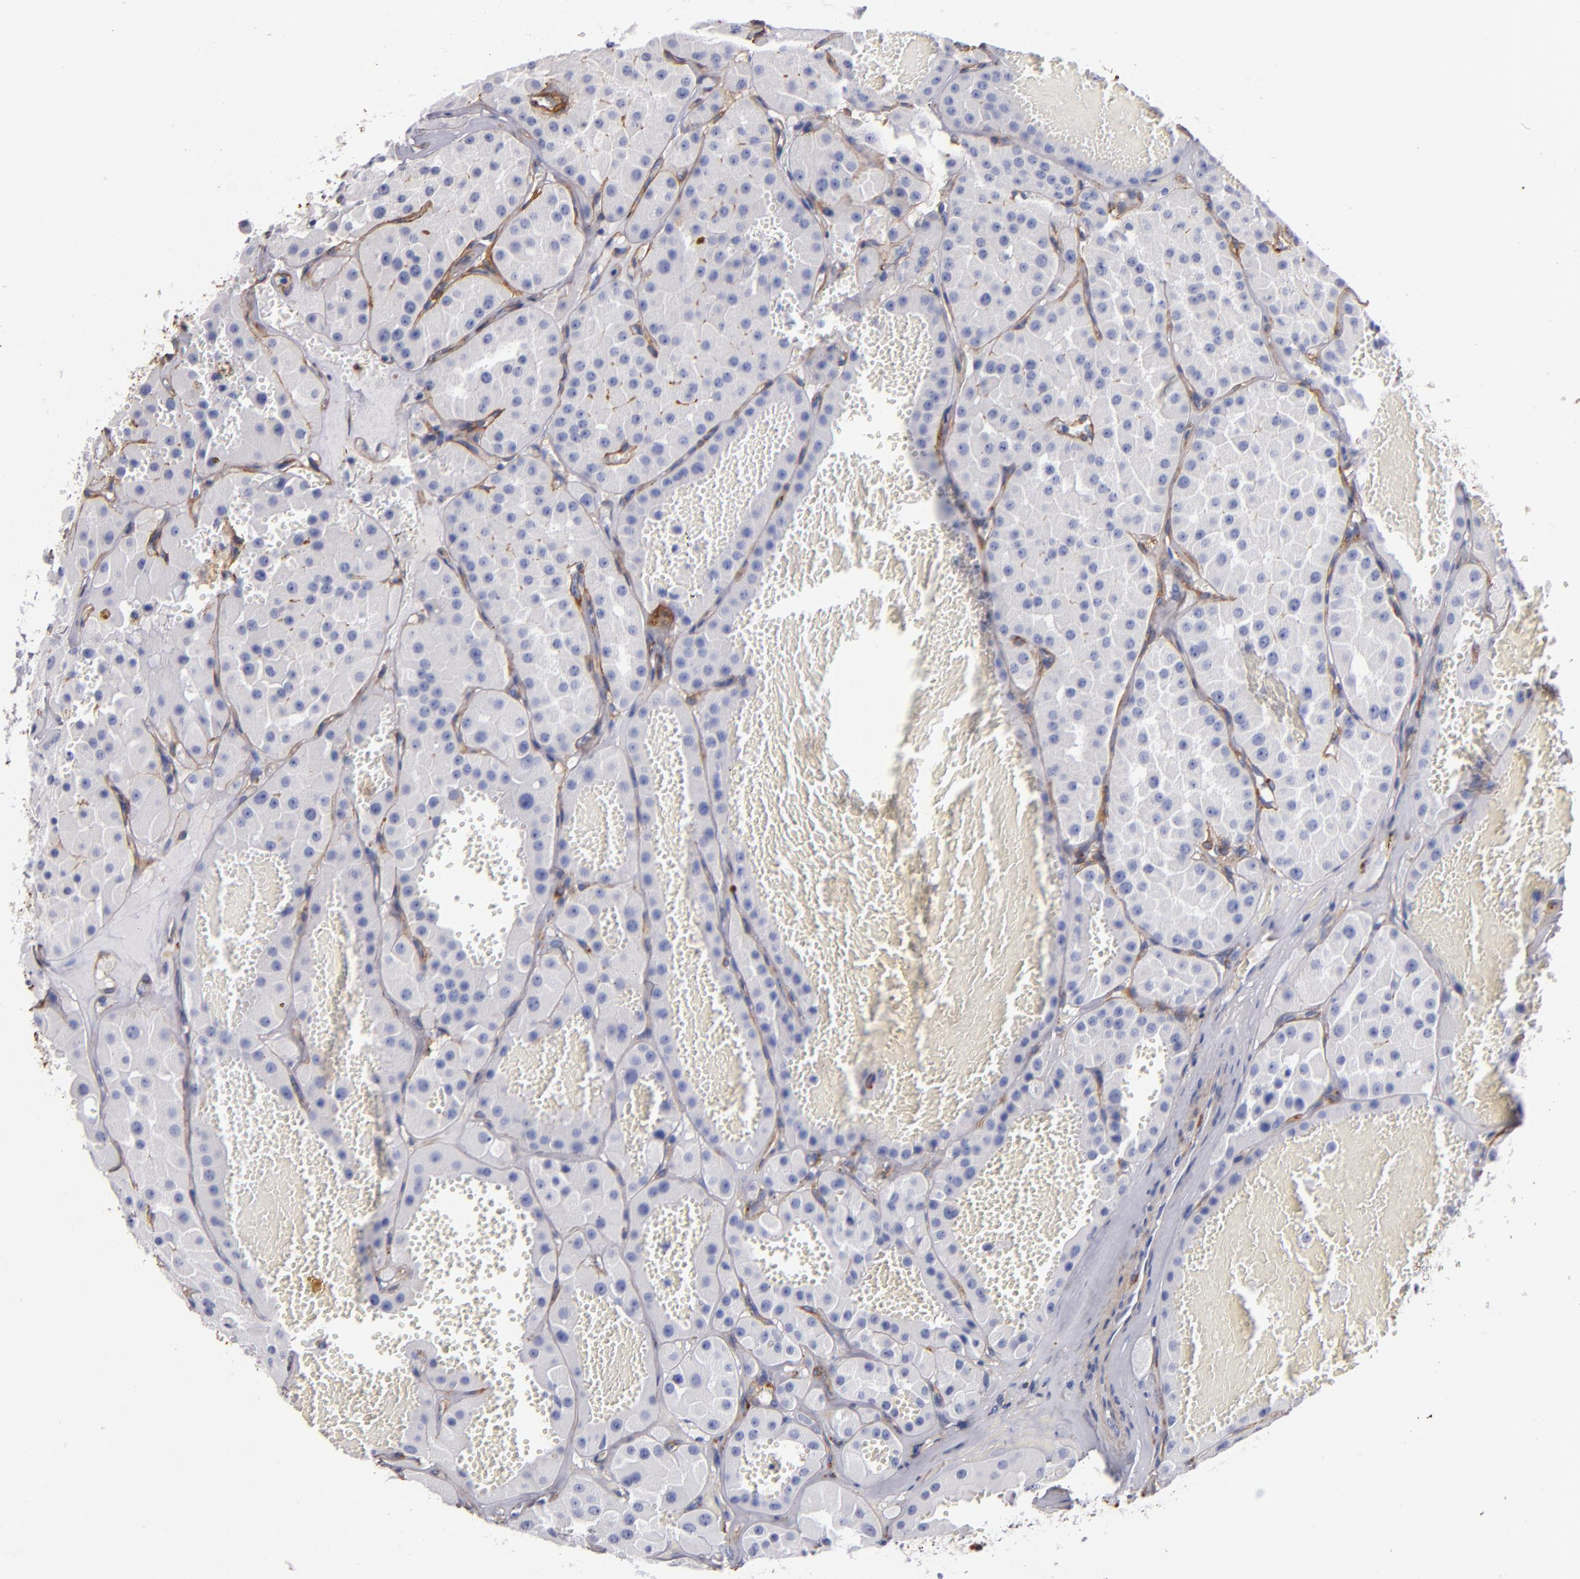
{"staining": {"intensity": "negative", "quantity": "none", "location": "none"}, "tissue": "renal cancer", "cell_type": "Tumor cells", "image_type": "cancer", "snomed": [{"axis": "morphology", "description": "Adenocarcinoma, uncertain malignant potential"}, {"axis": "topography", "description": "Kidney"}], "caption": "This is an IHC photomicrograph of renal cancer. There is no expression in tumor cells.", "gene": "LAMC1", "patient": {"sex": "male", "age": 63}}